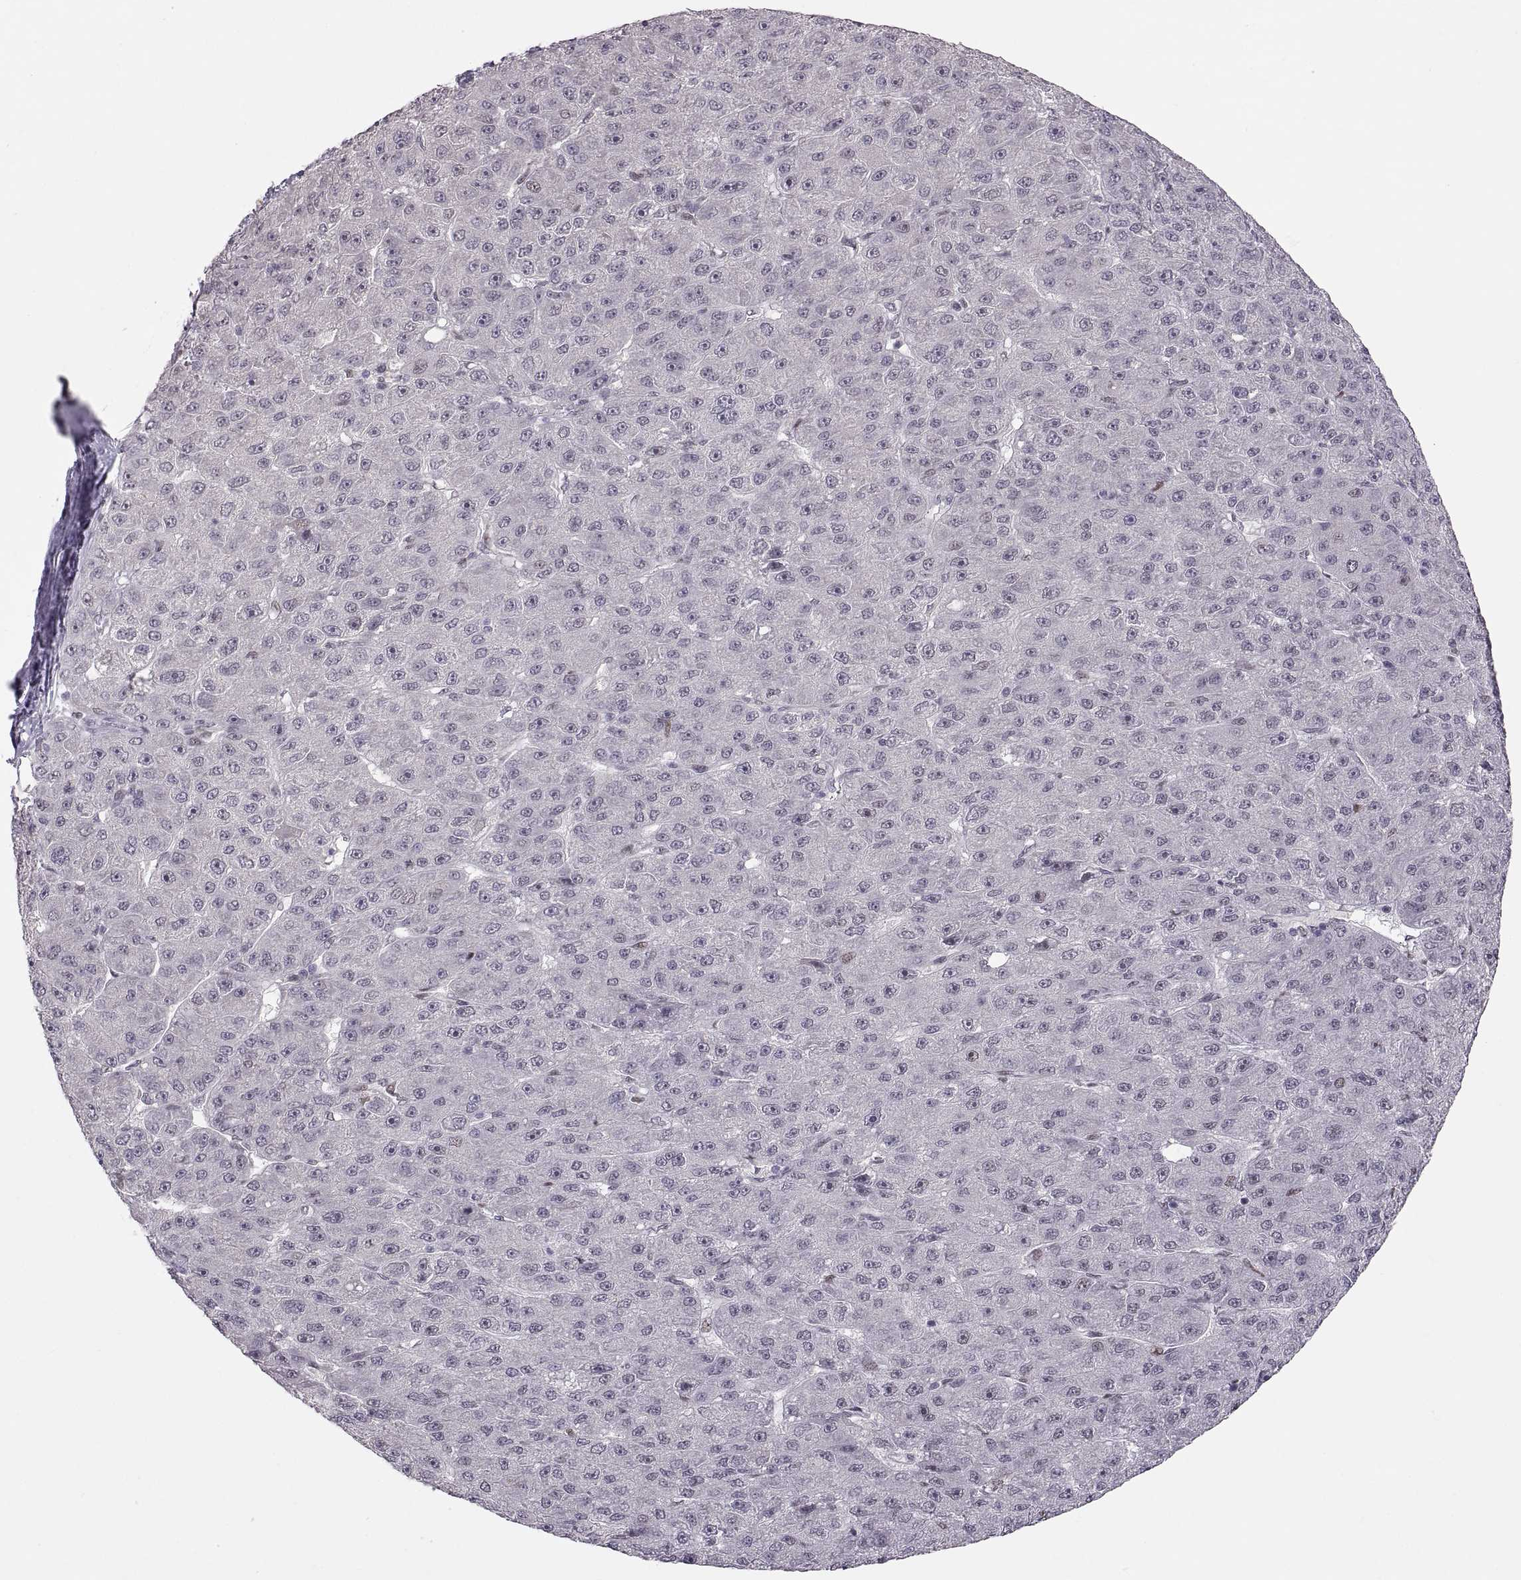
{"staining": {"intensity": "negative", "quantity": "none", "location": "none"}, "tissue": "liver cancer", "cell_type": "Tumor cells", "image_type": "cancer", "snomed": [{"axis": "morphology", "description": "Carcinoma, Hepatocellular, NOS"}, {"axis": "topography", "description": "Liver"}], "caption": "DAB (3,3'-diaminobenzidine) immunohistochemical staining of human liver cancer exhibits no significant positivity in tumor cells.", "gene": "SNAI1", "patient": {"sex": "male", "age": 67}}